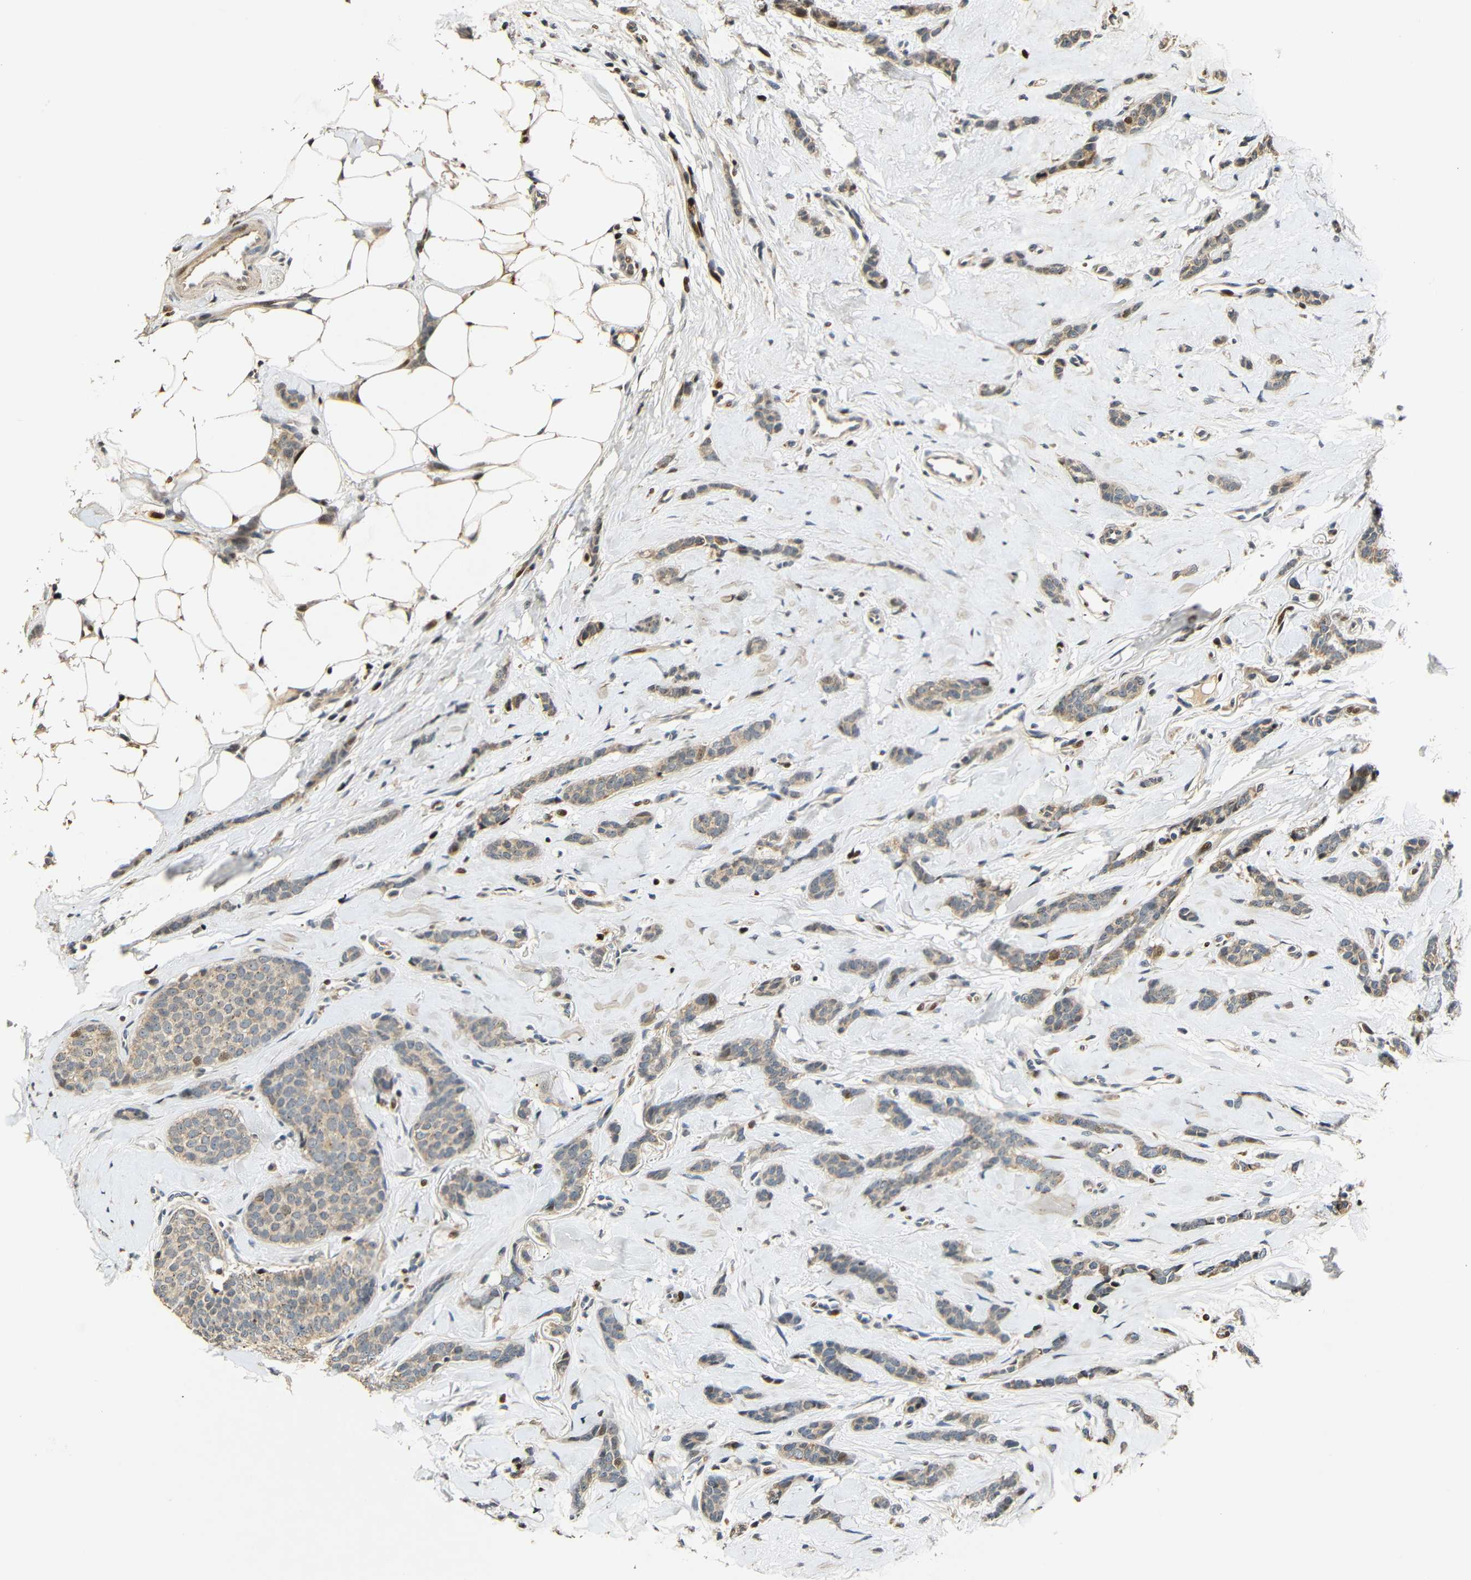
{"staining": {"intensity": "moderate", "quantity": ">75%", "location": "cytoplasmic/membranous"}, "tissue": "breast cancer", "cell_type": "Tumor cells", "image_type": "cancer", "snomed": [{"axis": "morphology", "description": "Lobular carcinoma"}, {"axis": "topography", "description": "Skin"}, {"axis": "topography", "description": "Breast"}], "caption": "A medium amount of moderate cytoplasmic/membranous staining is present in approximately >75% of tumor cells in breast cancer (lobular carcinoma) tissue.", "gene": "KAZALD1", "patient": {"sex": "female", "age": 46}}